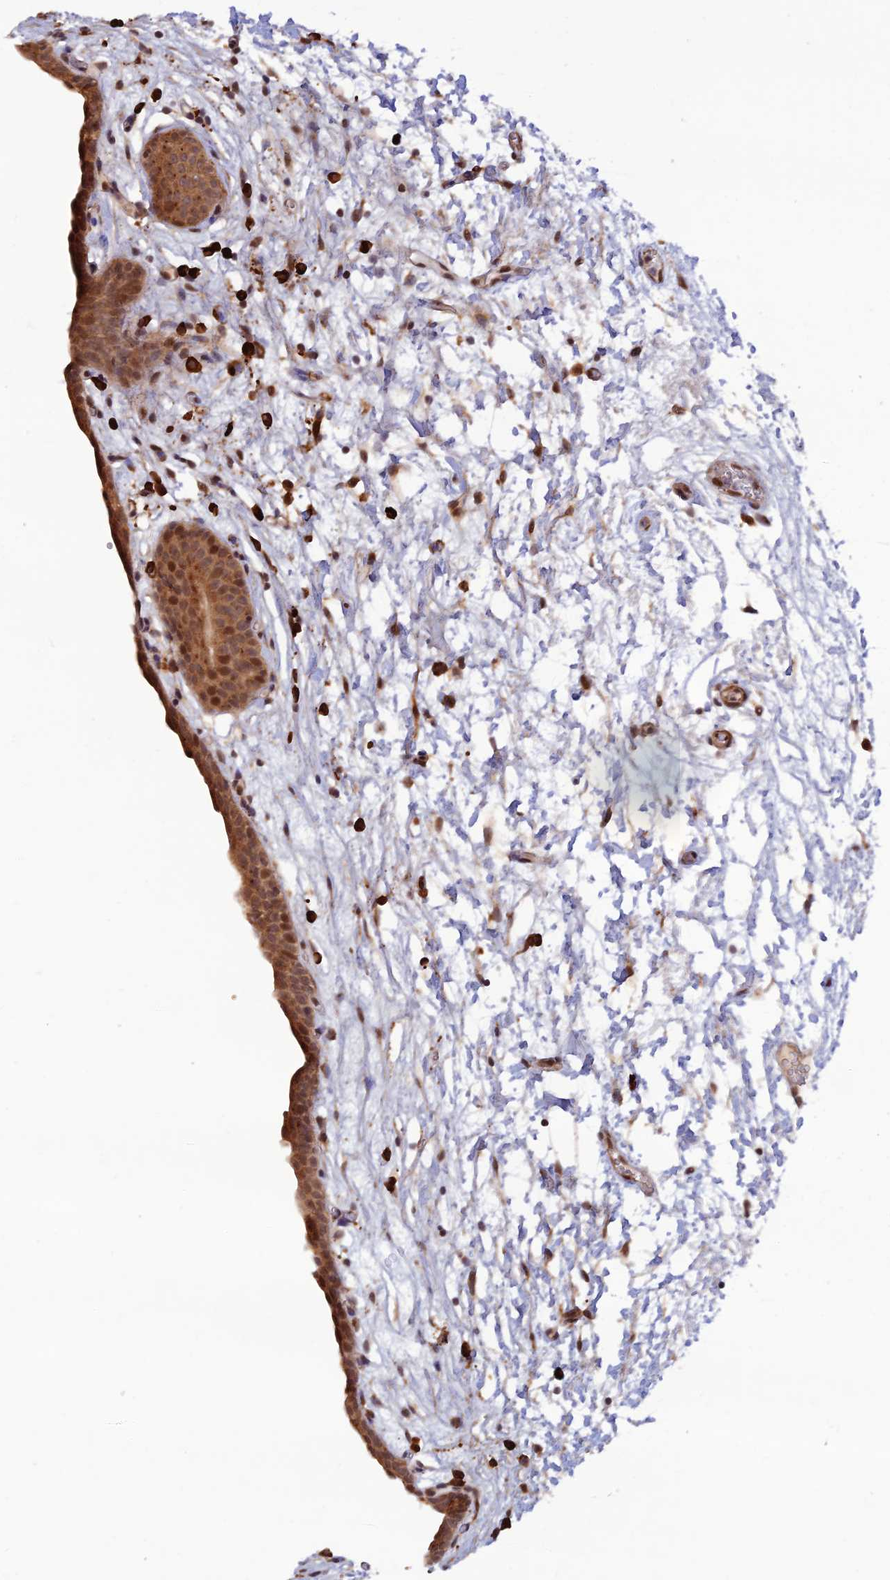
{"staining": {"intensity": "moderate", "quantity": ">75%", "location": "cytoplasmic/membranous,nuclear"}, "tissue": "urinary bladder", "cell_type": "Urothelial cells", "image_type": "normal", "snomed": [{"axis": "morphology", "description": "Normal tissue, NOS"}, {"axis": "topography", "description": "Urinary bladder"}], "caption": "This micrograph exhibits normal urinary bladder stained with immunohistochemistry (IHC) to label a protein in brown. The cytoplasmic/membranous,nuclear of urothelial cells show moderate positivity for the protein. Nuclei are counter-stained blue.", "gene": "ZNF565", "patient": {"sex": "male", "age": 83}}